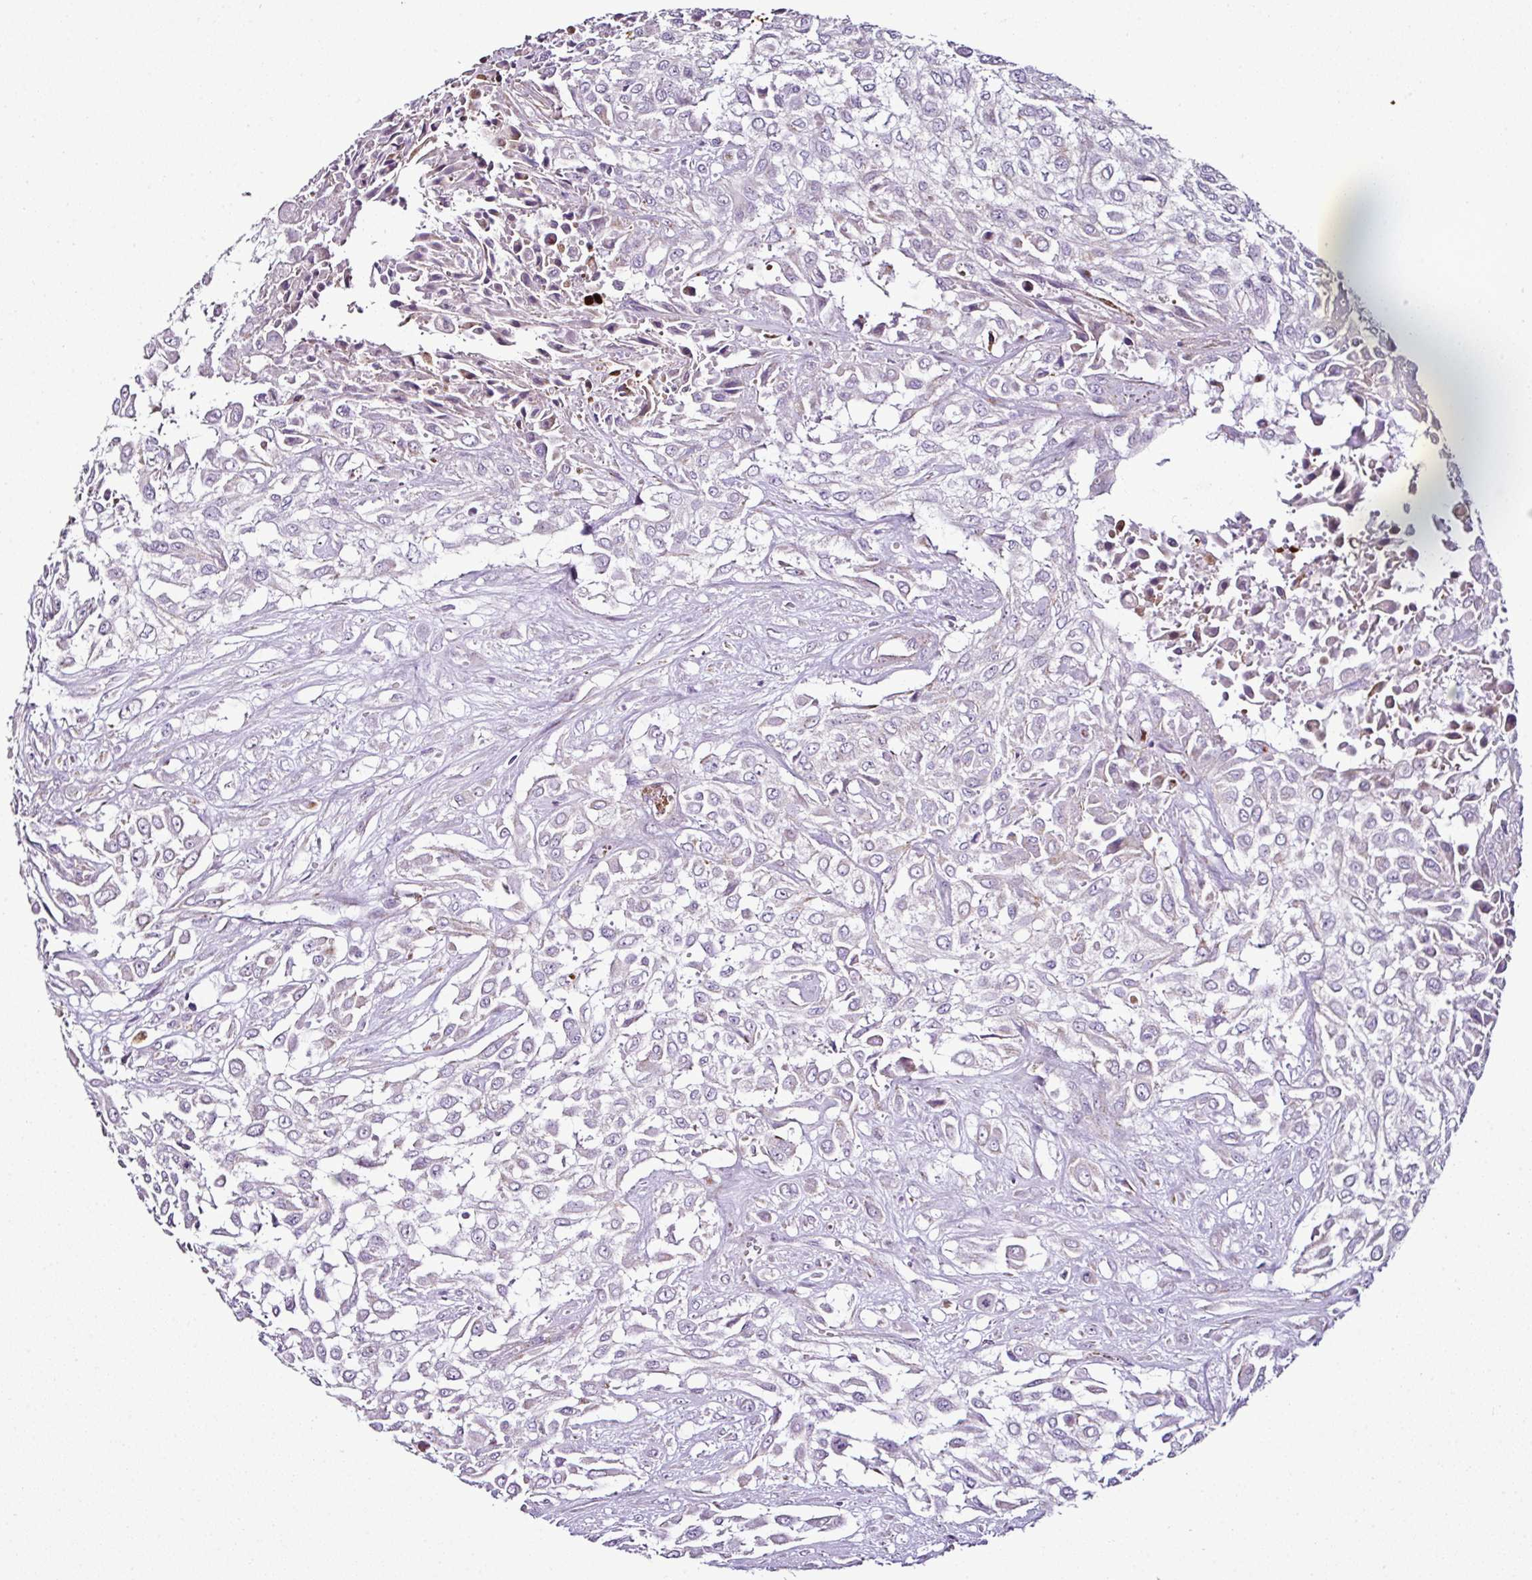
{"staining": {"intensity": "negative", "quantity": "none", "location": "none"}, "tissue": "urothelial cancer", "cell_type": "Tumor cells", "image_type": "cancer", "snomed": [{"axis": "morphology", "description": "Urothelial carcinoma, High grade"}, {"axis": "topography", "description": "Urinary bladder"}], "caption": "This is a histopathology image of IHC staining of urothelial cancer, which shows no expression in tumor cells.", "gene": "DPAGT1", "patient": {"sex": "male", "age": 57}}